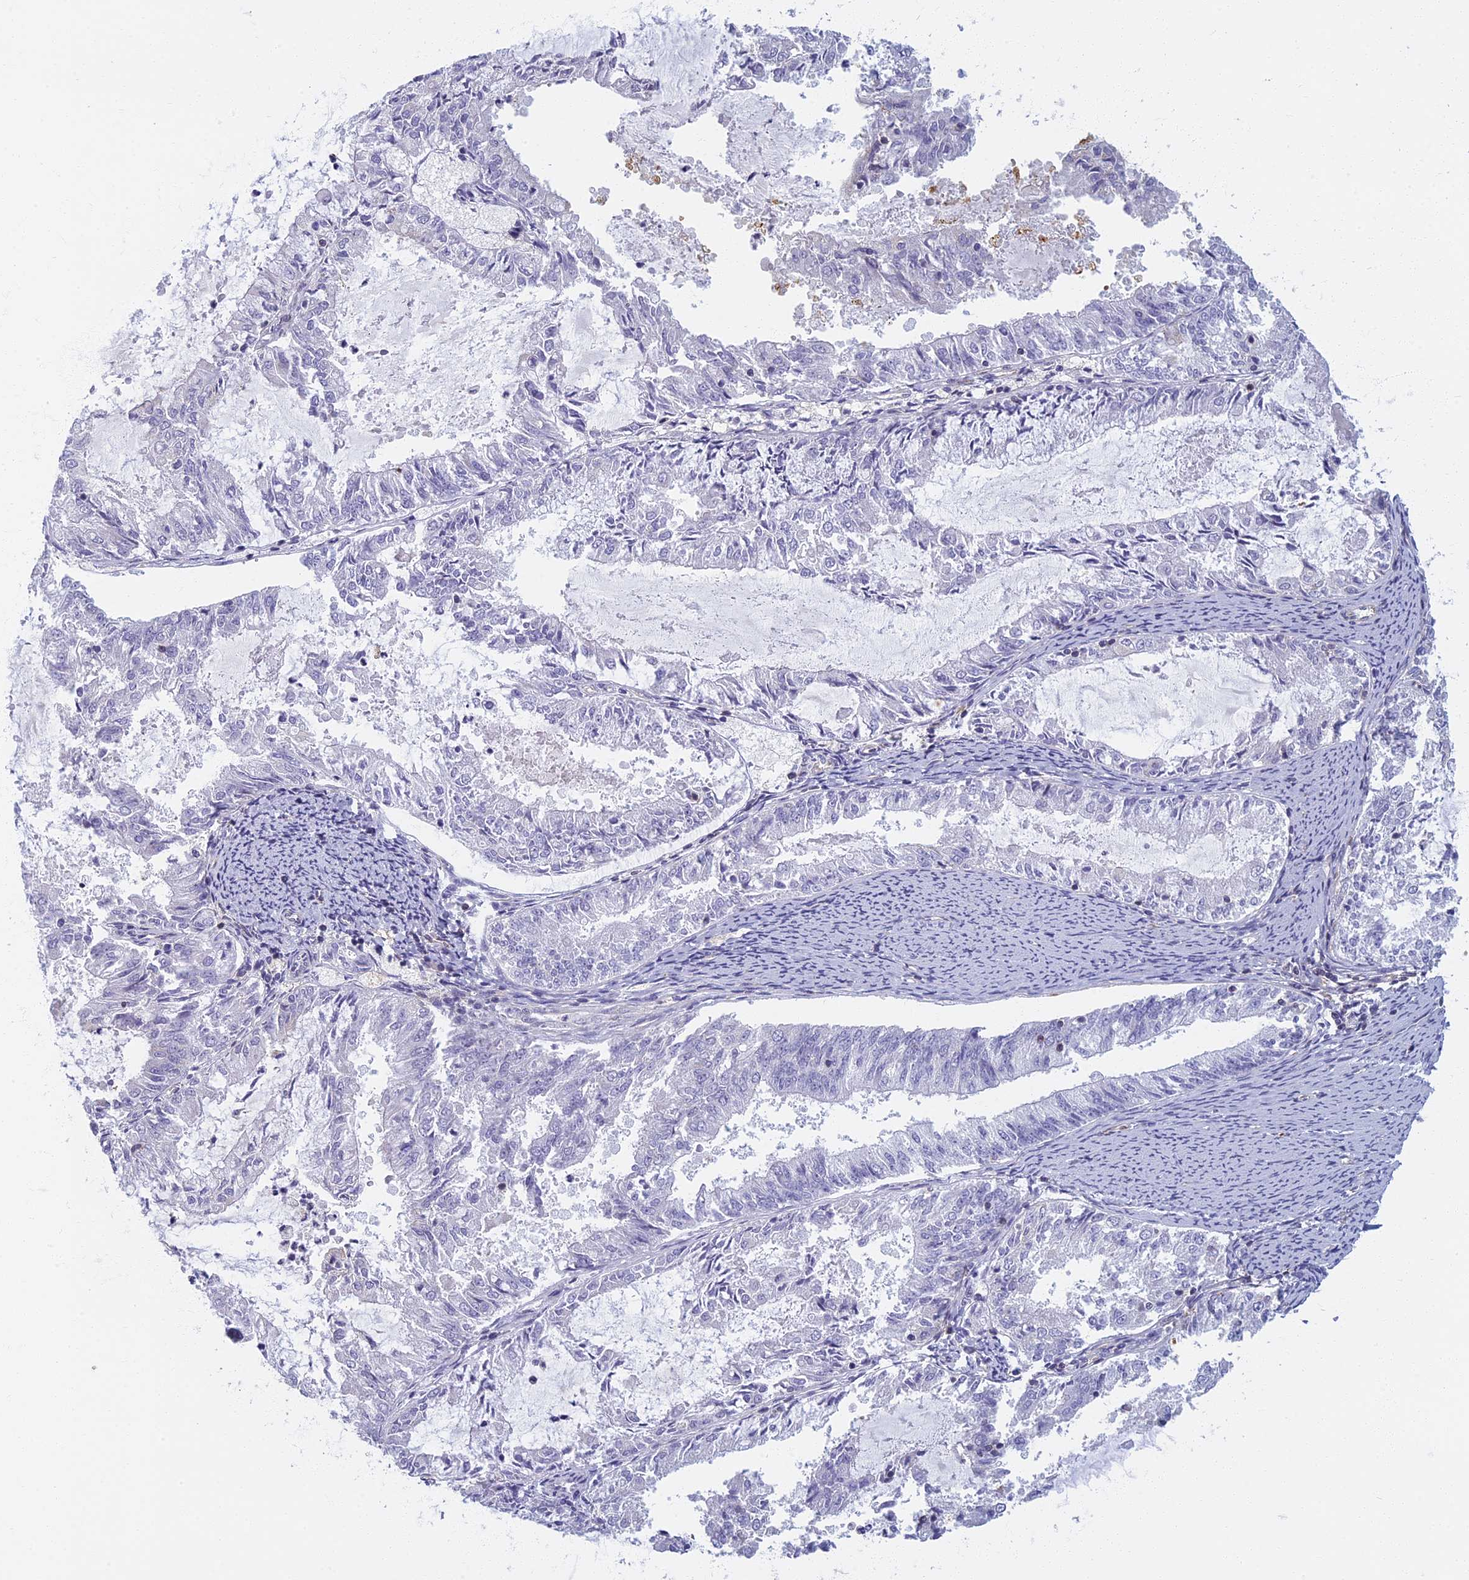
{"staining": {"intensity": "moderate", "quantity": "<25%", "location": "cytoplasmic/membranous"}, "tissue": "endometrial cancer", "cell_type": "Tumor cells", "image_type": "cancer", "snomed": [{"axis": "morphology", "description": "Adenocarcinoma, NOS"}, {"axis": "topography", "description": "Endometrium"}], "caption": "IHC of endometrial cancer (adenocarcinoma) displays low levels of moderate cytoplasmic/membranous staining in about <25% of tumor cells.", "gene": "NOL10", "patient": {"sex": "female", "age": 57}}